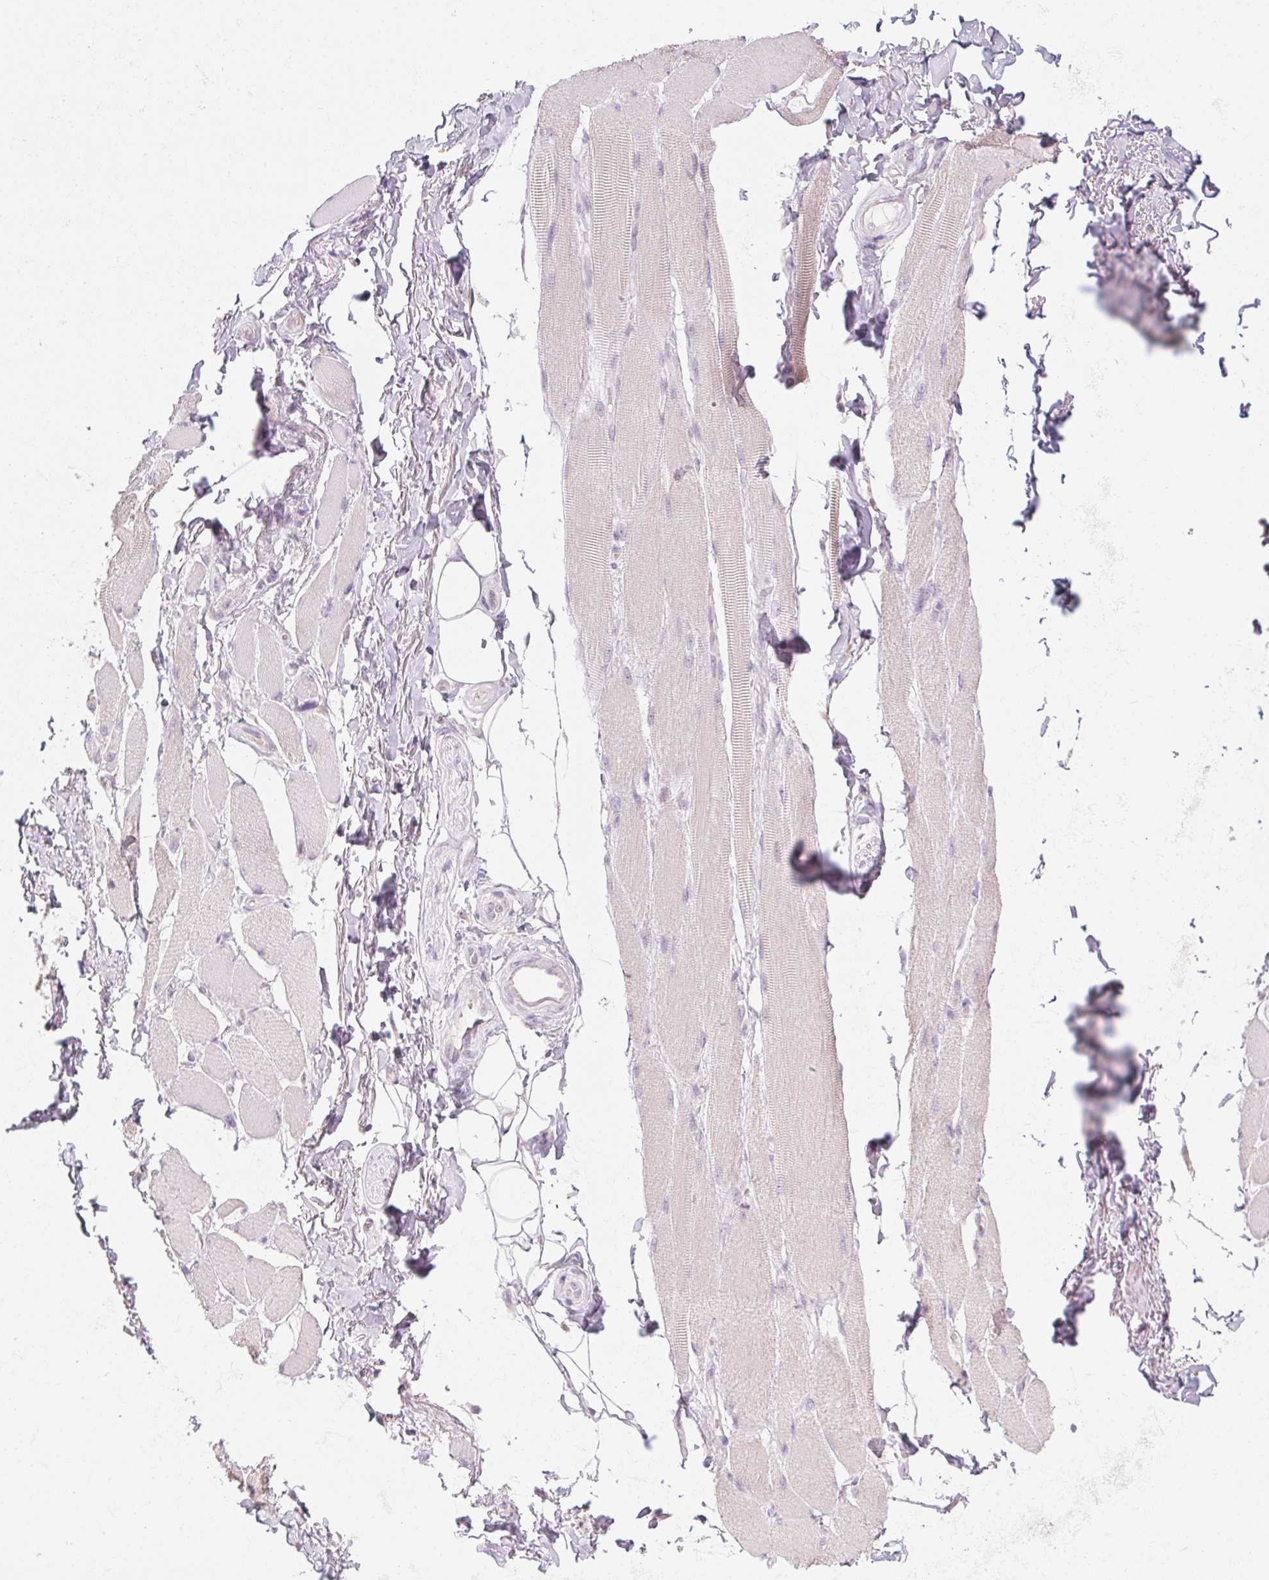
{"staining": {"intensity": "negative", "quantity": "none", "location": "none"}, "tissue": "skeletal muscle", "cell_type": "Myocytes", "image_type": "normal", "snomed": [{"axis": "morphology", "description": "Normal tissue, NOS"}, {"axis": "topography", "description": "Skeletal muscle"}, {"axis": "topography", "description": "Anal"}, {"axis": "topography", "description": "Peripheral nerve tissue"}], "caption": "Skeletal muscle was stained to show a protein in brown. There is no significant expression in myocytes. Nuclei are stained in blue.", "gene": "CTCFL", "patient": {"sex": "male", "age": 53}}